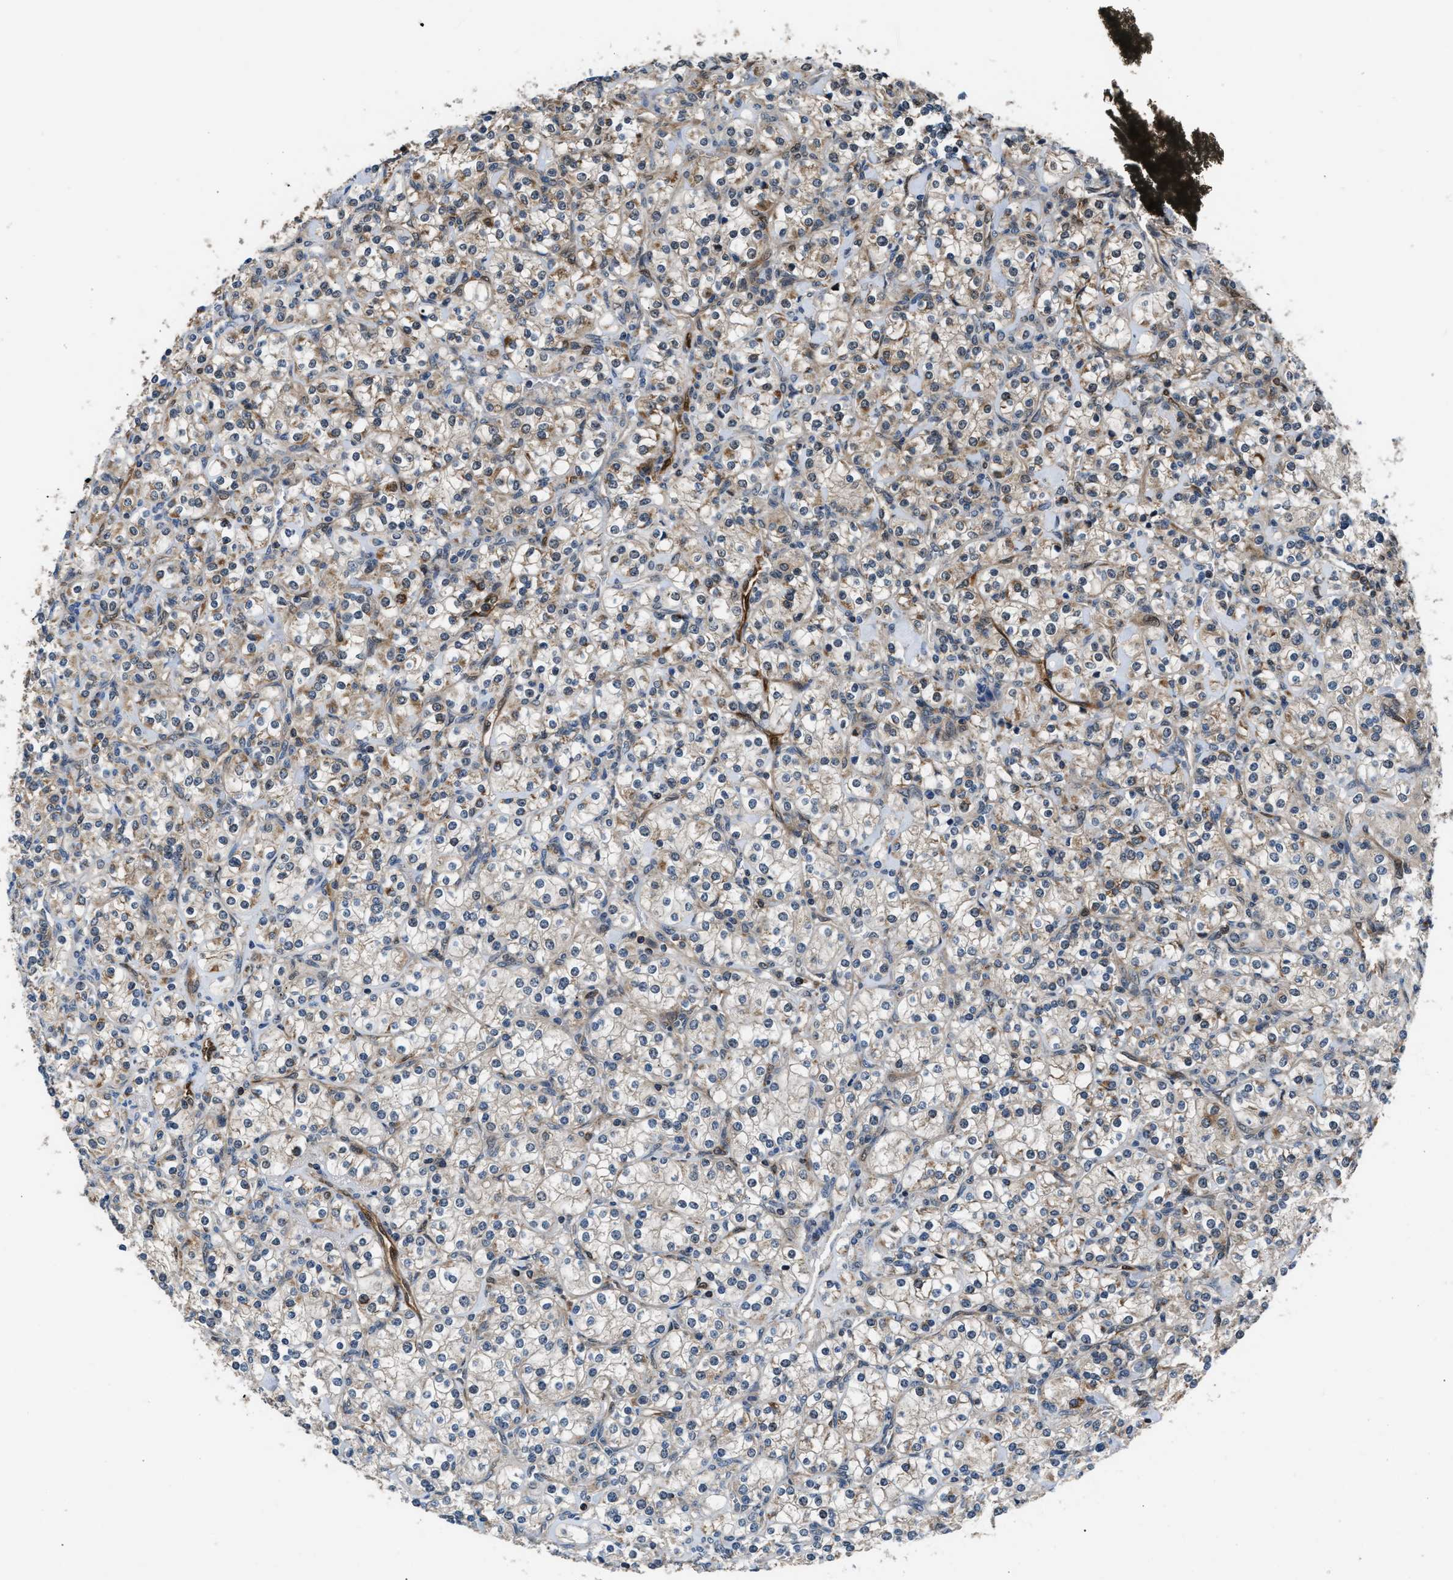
{"staining": {"intensity": "weak", "quantity": ">75%", "location": "cytoplasmic/membranous"}, "tissue": "renal cancer", "cell_type": "Tumor cells", "image_type": "cancer", "snomed": [{"axis": "morphology", "description": "Adenocarcinoma, NOS"}, {"axis": "topography", "description": "Kidney"}], "caption": "Human renal cancer (adenocarcinoma) stained with a brown dye reveals weak cytoplasmic/membranous positive positivity in approximately >75% of tumor cells.", "gene": "PPA1", "patient": {"sex": "male", "age": 77}}